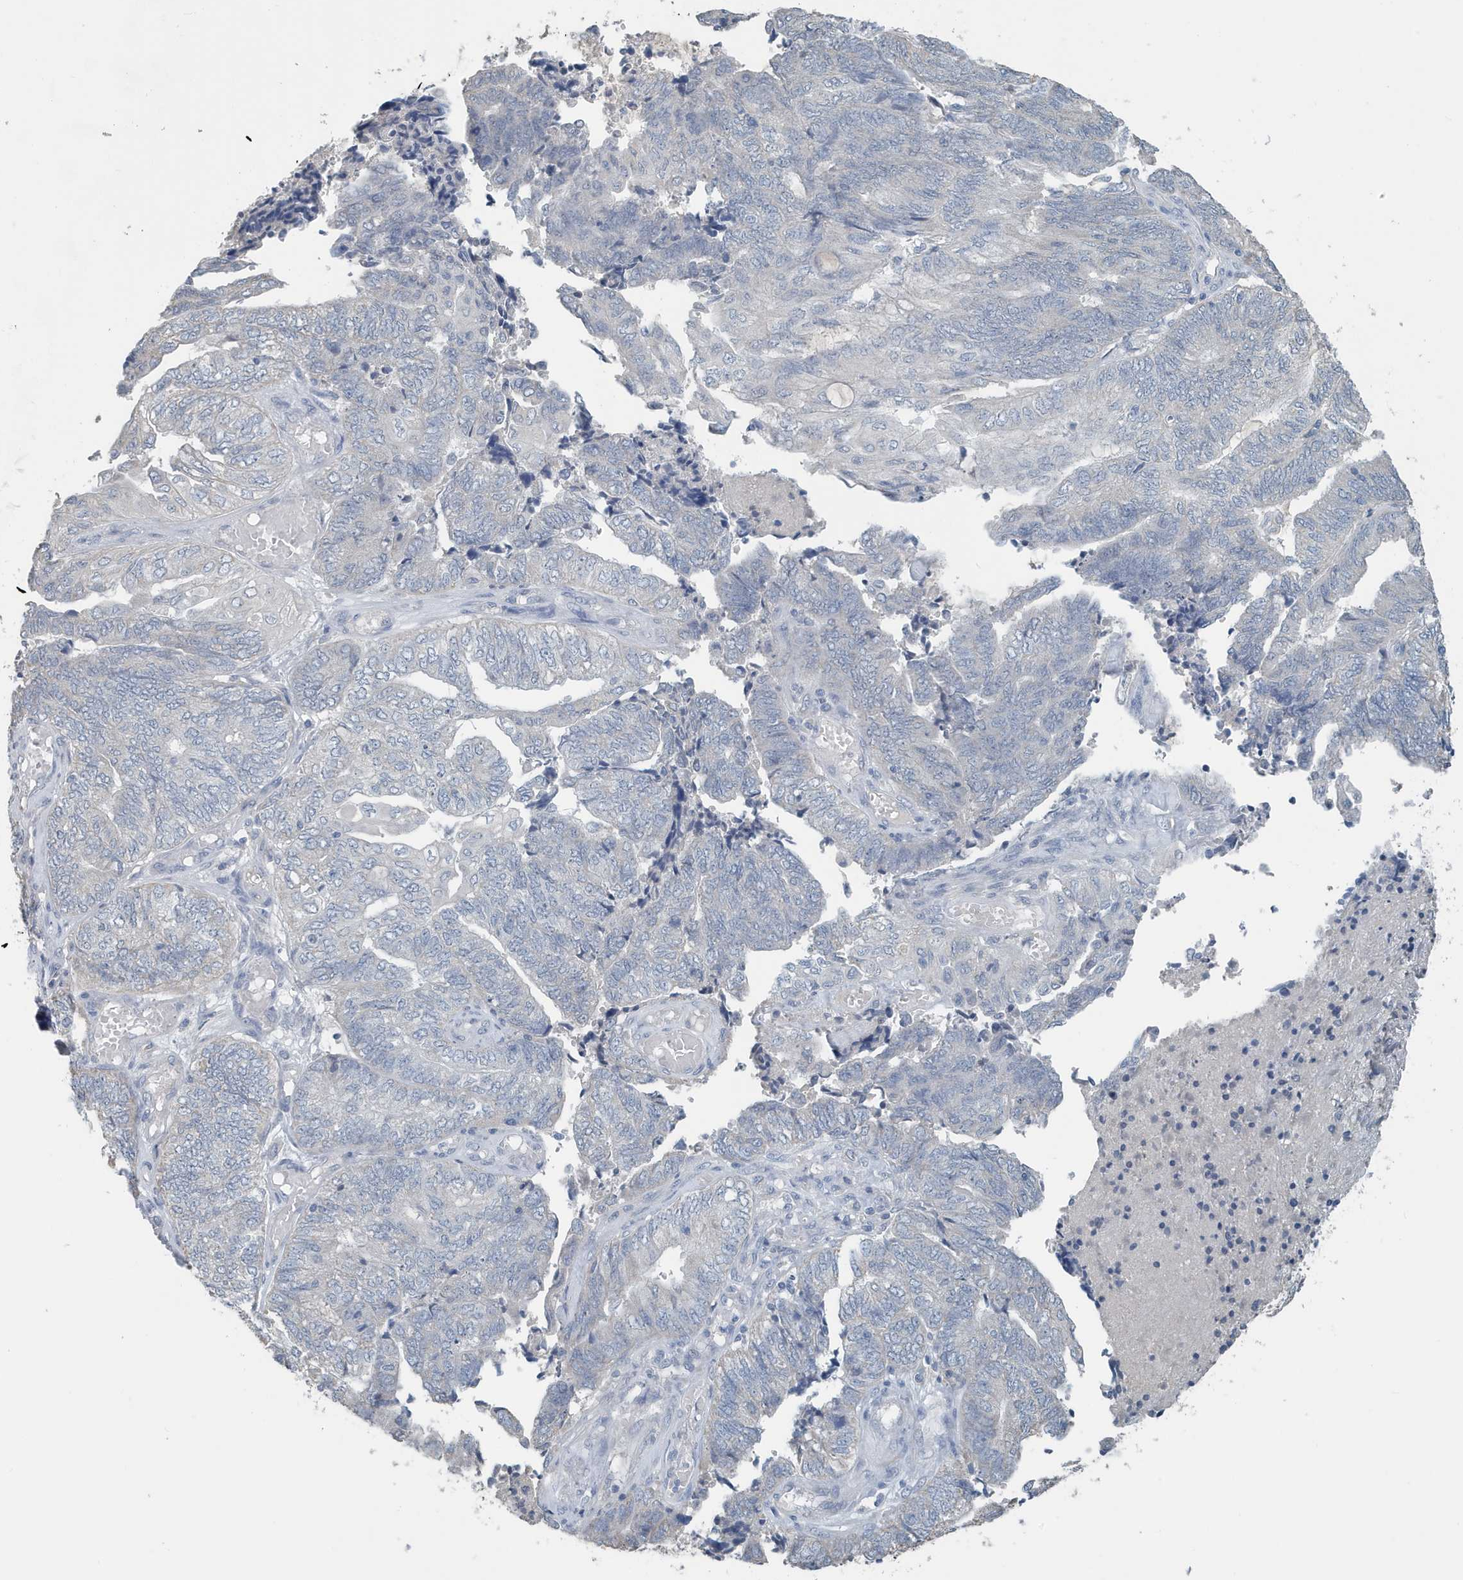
{"staining": {"intensity": "negative", "quantity": "none", "location": "none"}, "tissue": "endometrial cancer", "cell_type": "Tumor cells", "image_type": "cancer", "snomed": [{"axis": "morphology", "description": "Adenocarcinoma, NOS"}, {"axis": "topography", "description": "Uterus"}, {"axis": "topography", "description": "Endometrium"}], "caption": "Immunohistochemistry of endometrial cancer shows no positivity in tumor cells.", "gene": "UGT2B4", "patient": {"sex": "female", "age": 70}}